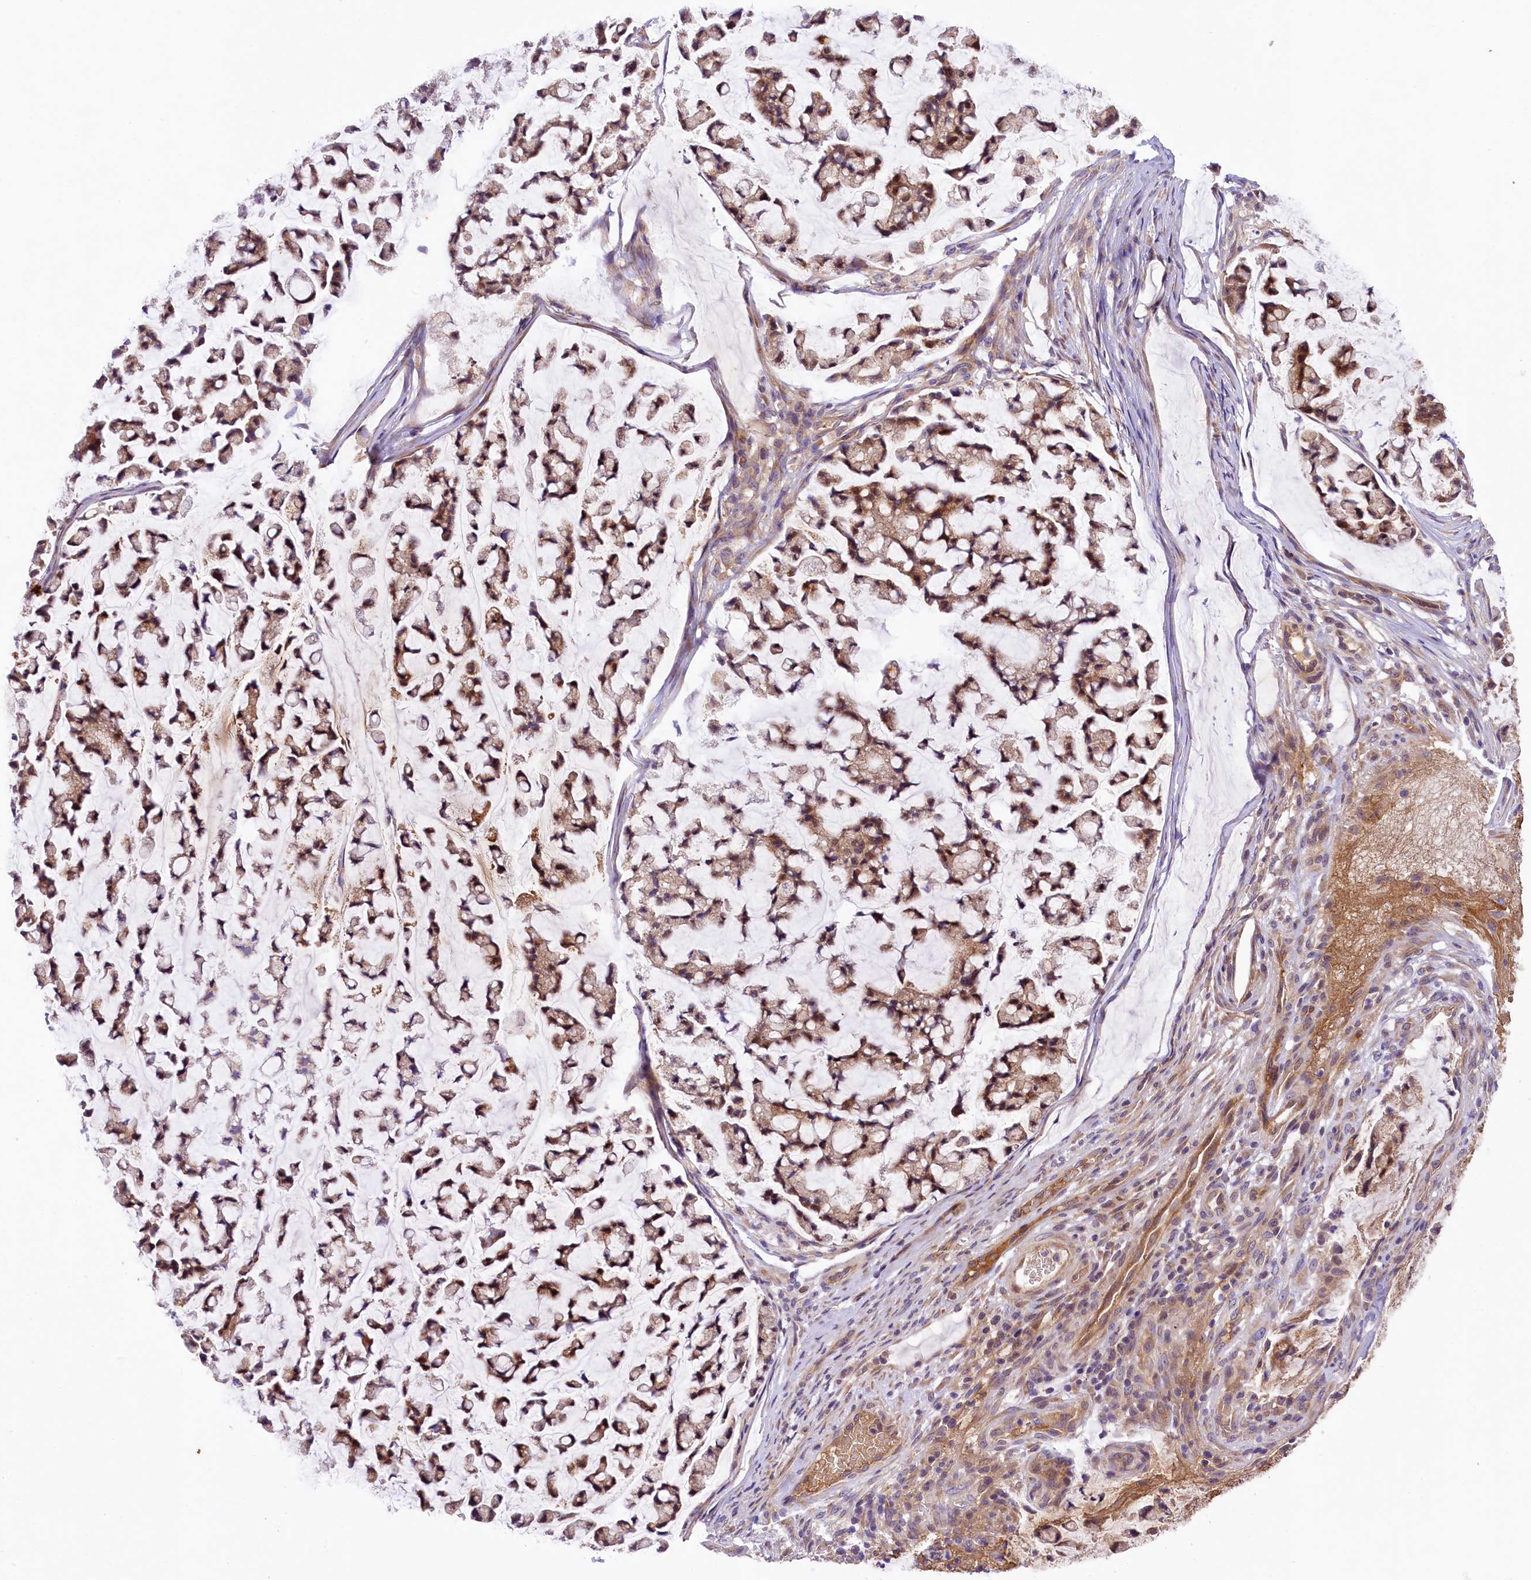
{"staining": {"intensity": "moderate", "quantity": ">75%", "location": "cytoplasmic/membranous"}, "tissue": "stomach cancer", "cell_type": "Tumor cells", "image_type": "cancer", "snomed": [{"axis": "morphology", "description": "Adenocarcinoma, NOS"}, {"axis": "topography", "description": "Stomach, lower"}], "caption": "Tumor cells show medium levels of moderate cytoplasmic/membranous positivity in approximately >75% of cells in human stomach cancer (adenocarcinoma). The protein is stained brown, and the nuclei are stained in blue (DAB IHC with brightfield microscopy, high magnification).", "gene": "UBXN6", "patient": {"sex": "male", "age": 67}}